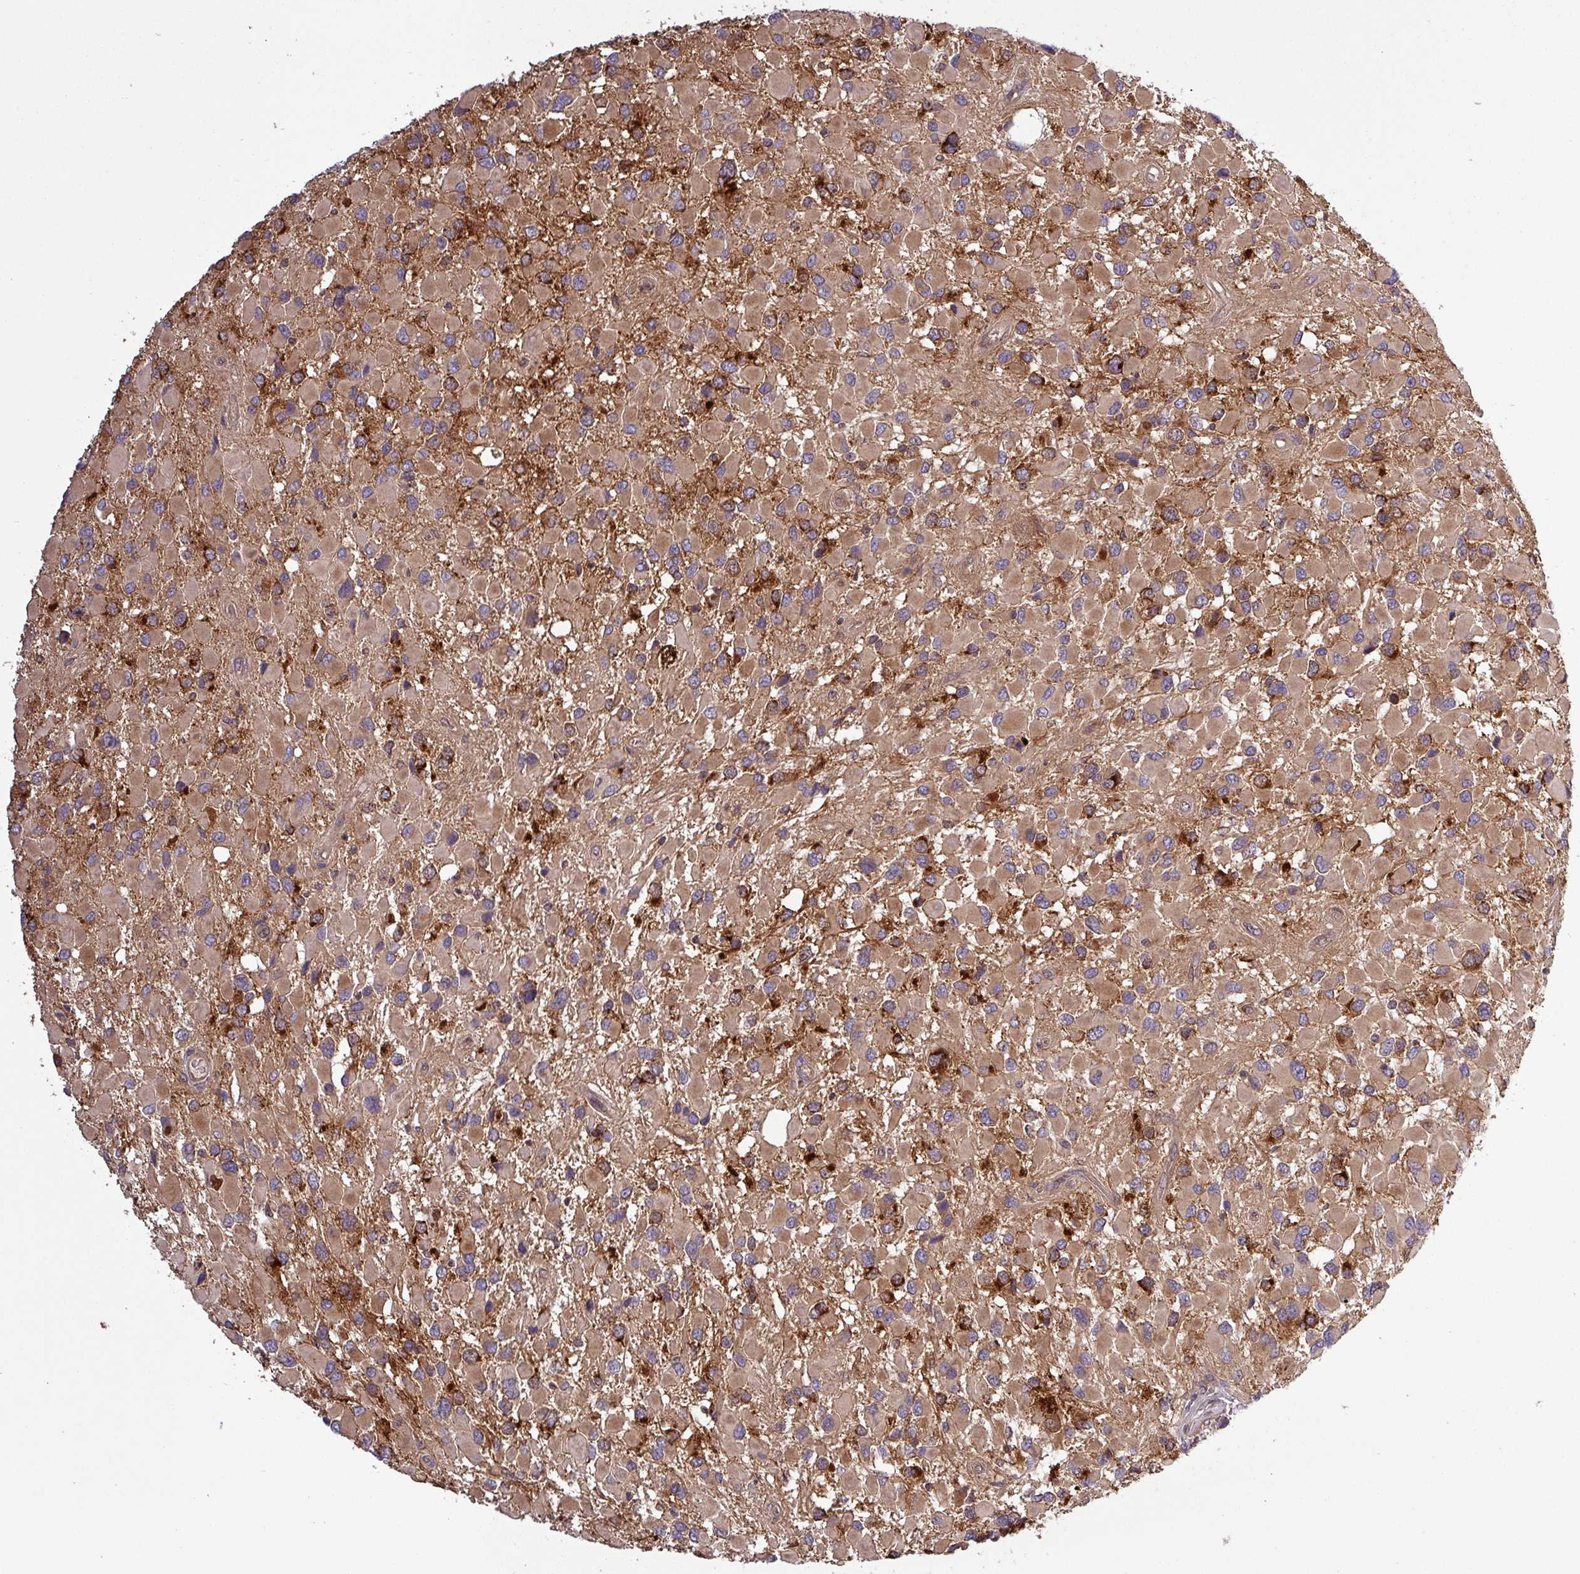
{"staining": {"intensity": "moderate", "quantity": ">75%", "location": "cytoplasmic/membranous"}, "tissue": "glioma", "cell_type": "Tumor cells", "image_type": "cancer", "snomed": [{"axis": "morphology", "description": "Glioma, malignant, High grade"}, {"axis": "topography", "description": "Brain"}], "caption": "Human glioma stained for a protein (brown) demonstrates moderate cytoplasmic/membranous positive positivity in about >75% of tumor cells.", "gene": "SIRPB2", "patient": {"sex": "male", "age": 53}}